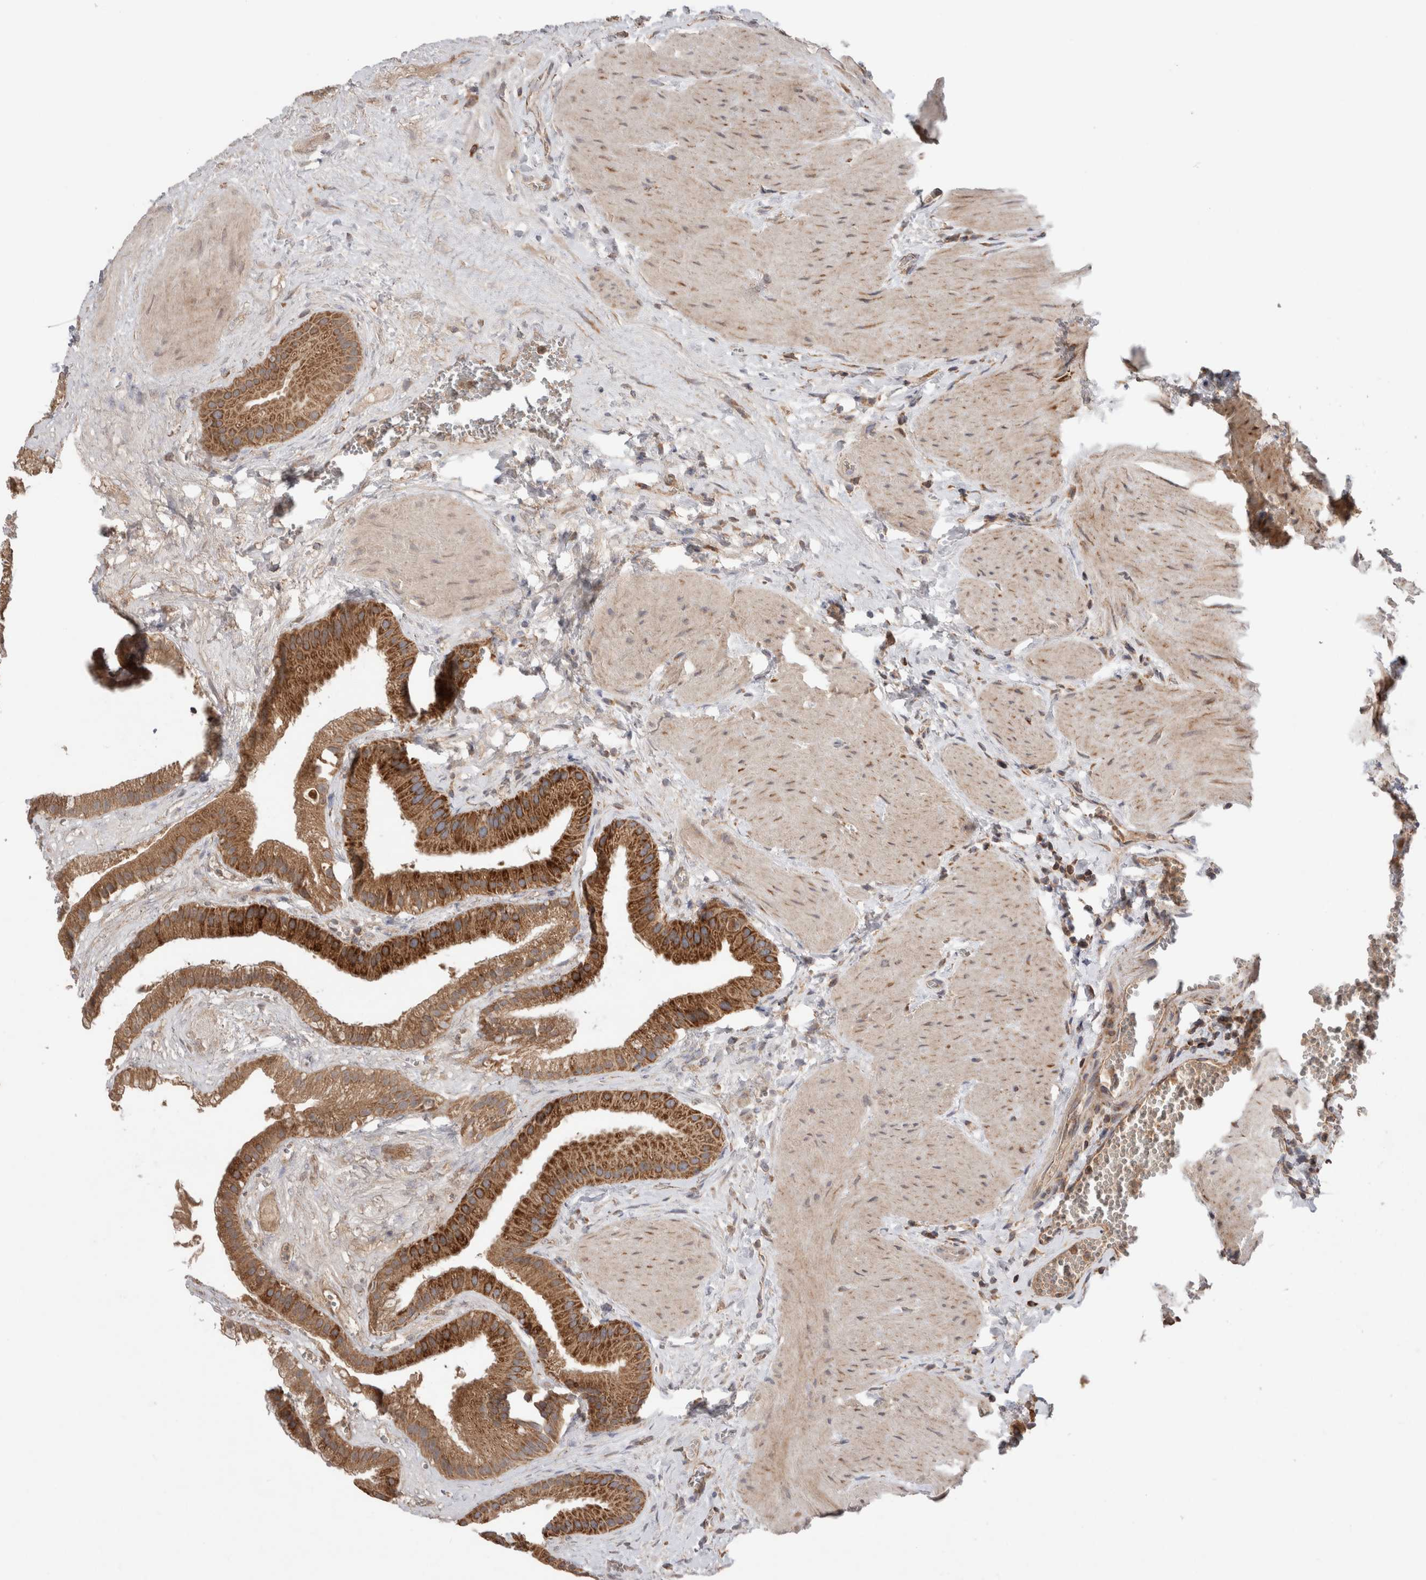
{"staining": {"intensity": "strong", "quantity": ">75%", "location": "cytoplasmic/membranous"}, "tissue": "gallbladder", "cell_type": "Glandular cells", "image_type": "normal", "snomed": [{"axis": "morphology", "description": "Normal tissue, NOS"}, {"axis": "topography", "description": "Gallbladder"}], "caption": "Protein staining exhibits strong cytoplasmic/membranous expression in approximately >75% of glandular cells in unremarkable gallbladder.", "gene": "KIF21B", "patient": {"sex": "male", "age": 55}}